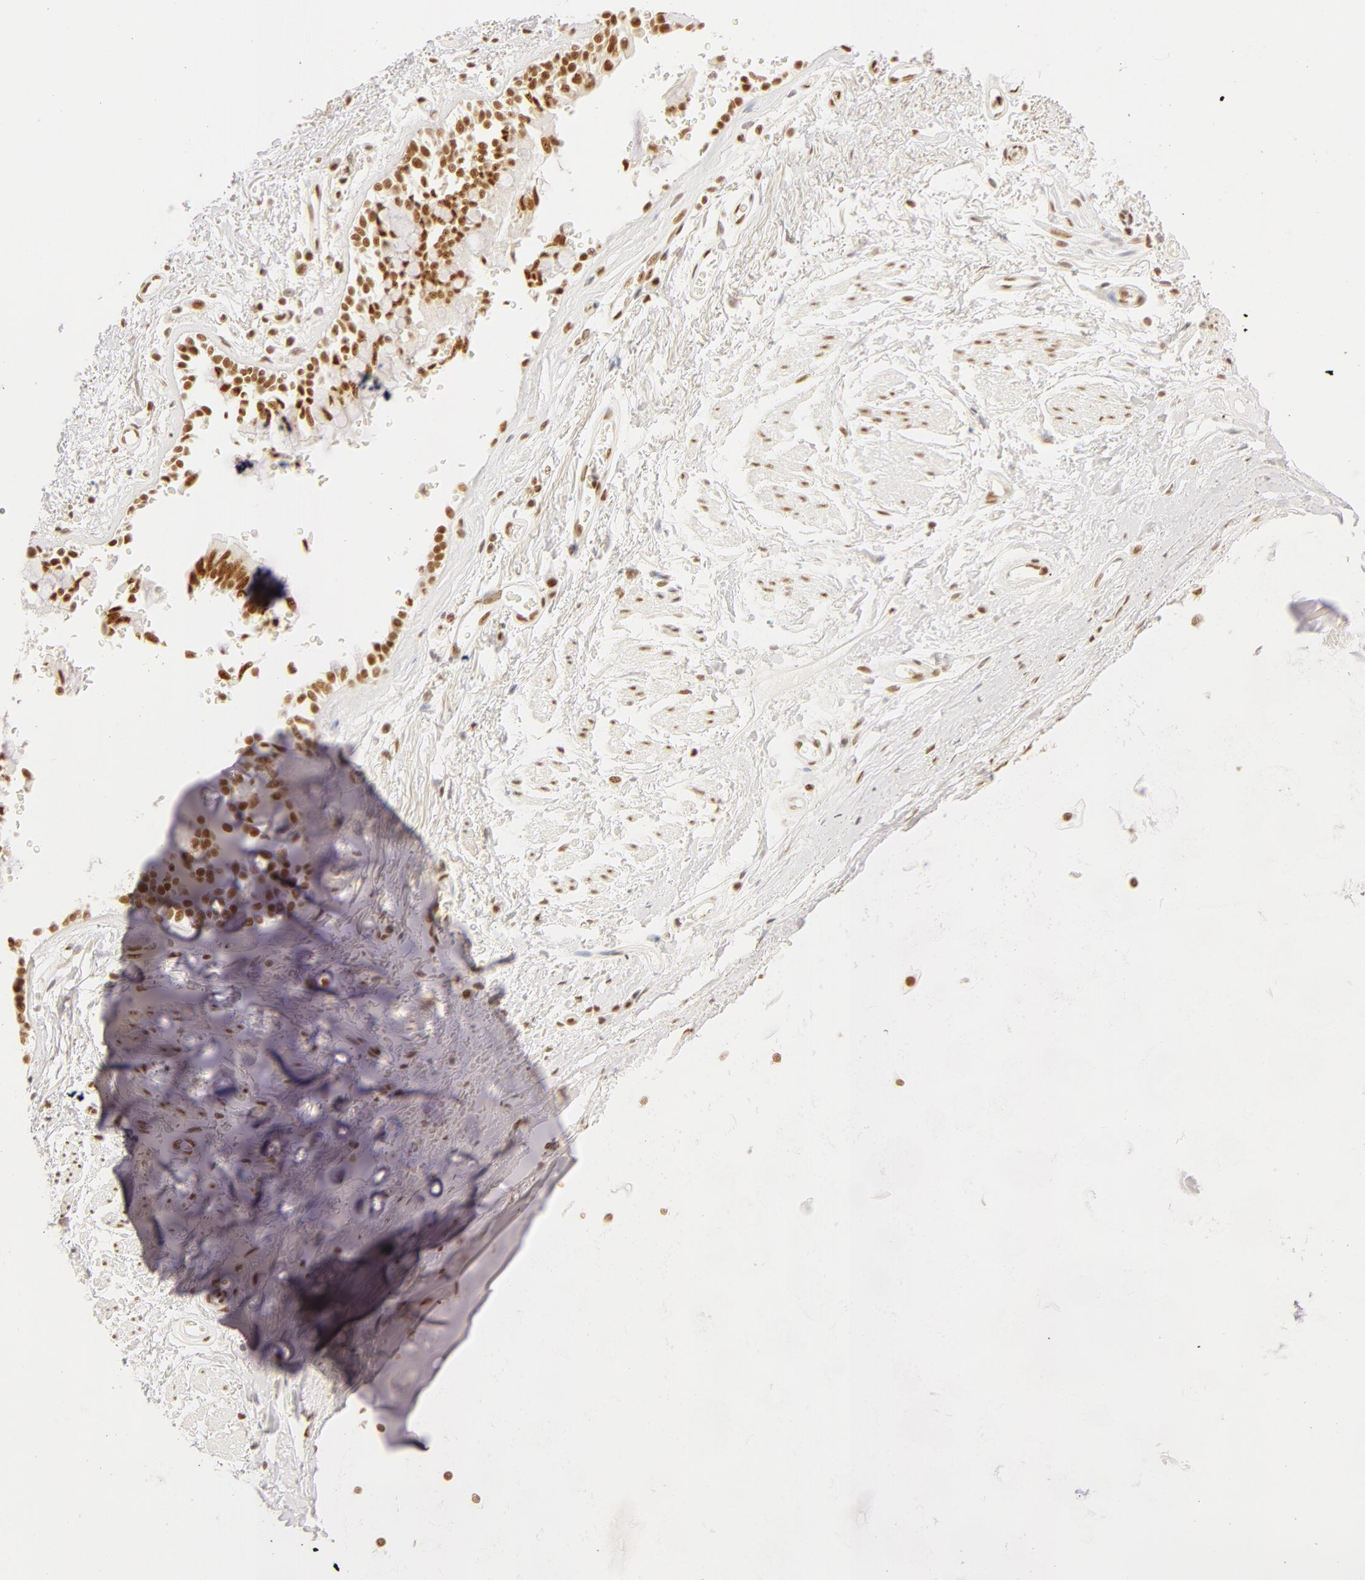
{"staining": {"intensity": "moderate", "quantity": ">75%", "location": "nuclear"}, "tissue": "adipose tissue", "cell_type": "Adipocytes", "image_type": "normal", "snomed": [{"axis": "morphology", "description": "Normal tissue, NOS"}, {"axis": "topography", "description": "Cartilage tissue"}, {"axis": "topography", "description": "Lung"}], "caption": "A brown stain labels moderate nuclear expression of a protein in adipocytes of benign adipose tissue. (DAB (3,3'-diaminobenzidine) IHC, brown staining for protein, blue staining for nuclei).", "gene": "RBM39", "patient": {"sex": "male", "age": 65}}